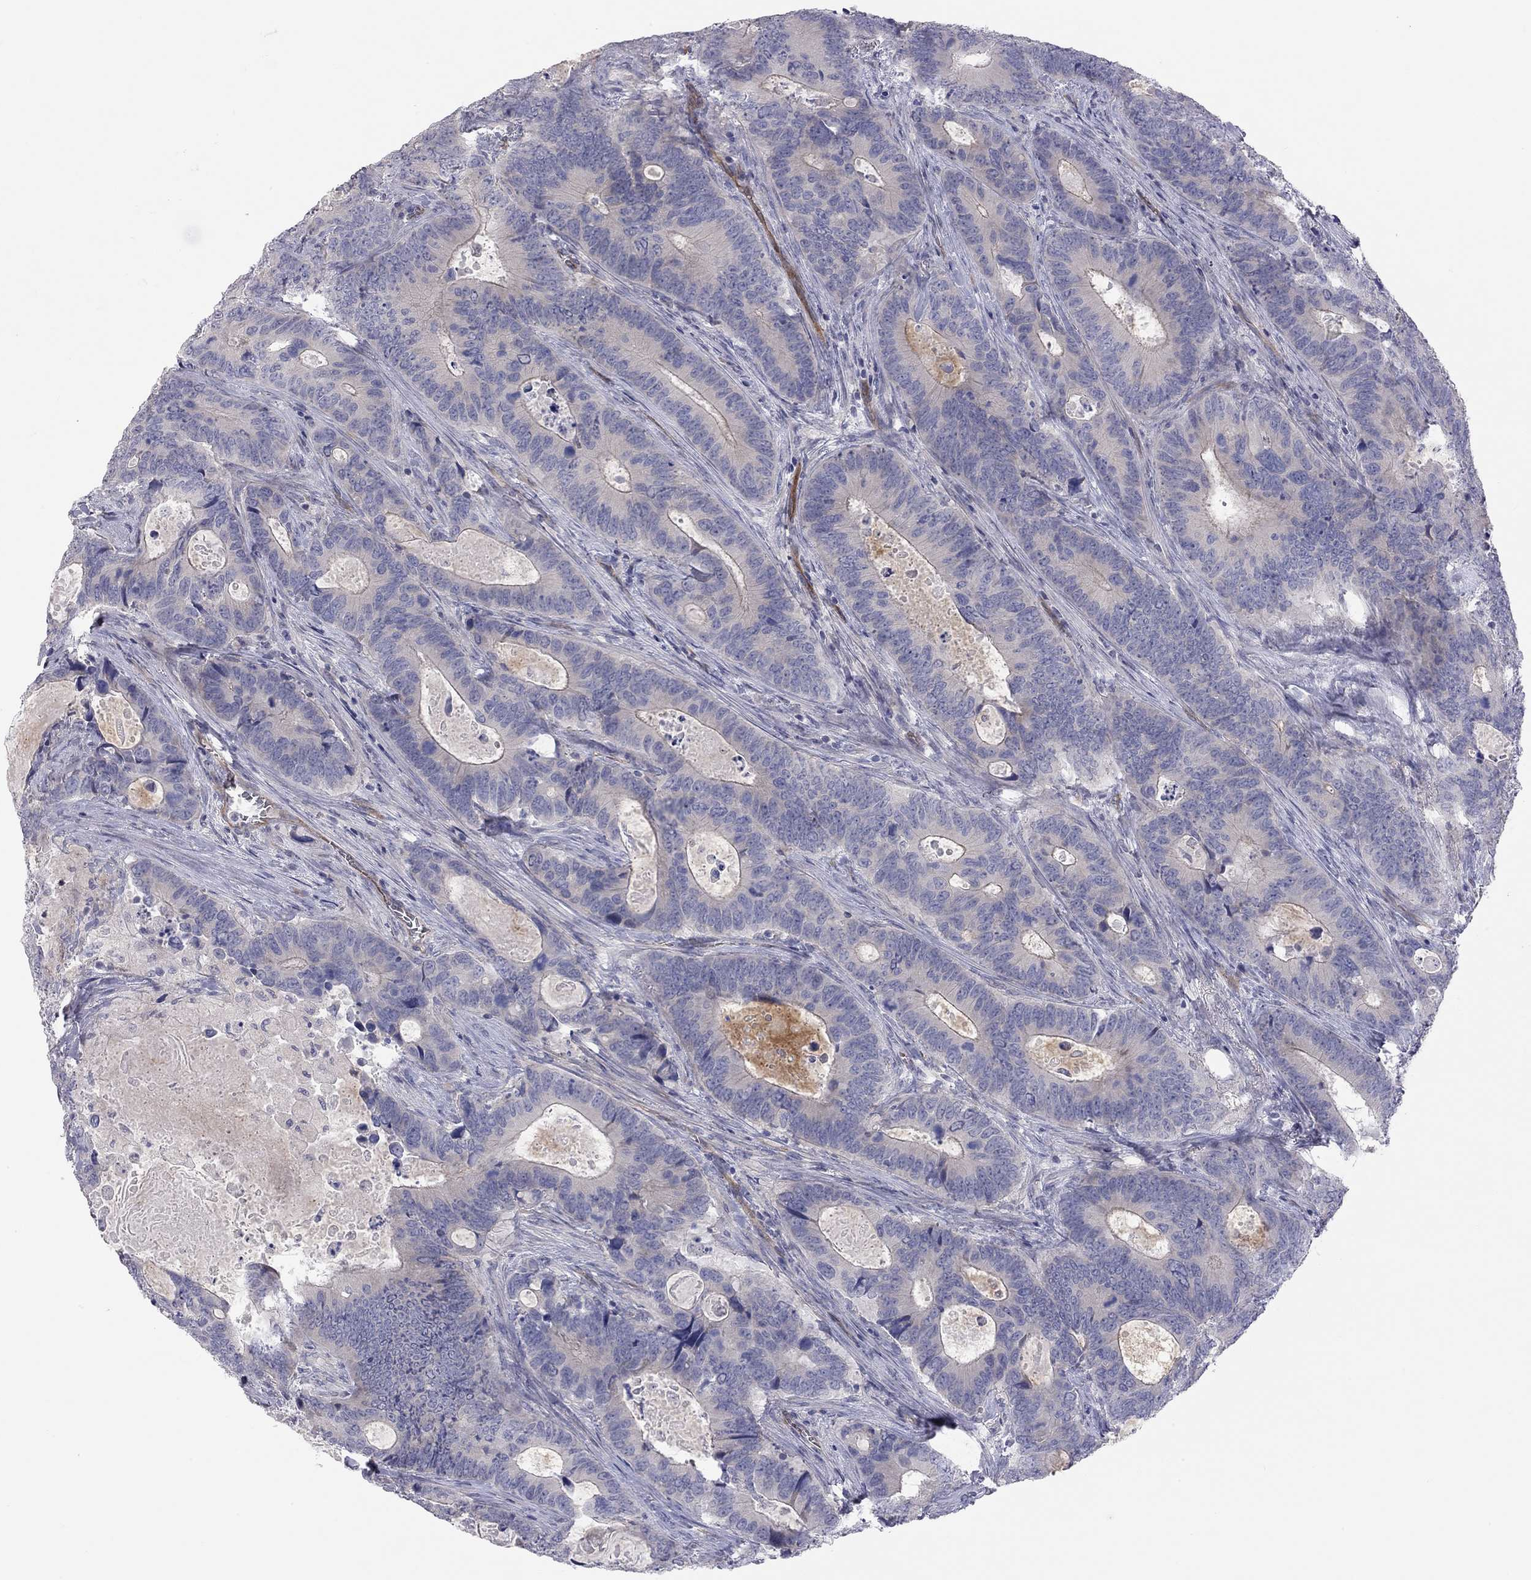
{"staining": {"intensity": "negative", "quantity": "none", "location": "none"}, "tissue": "colorectal cancer", "cell_type": "Tumor cells", "image_type": "cancer", "snomed": [{"axis": "morphology", "description": "Adenocarcinoma, NOS"}, {"axis": "topography", "description": "Colon"}], "caption": "Tumor cells show no significant positivity in adenocarcinoma (colorectal).", "gene": "GPRC5B", "patient": {"sex": "female", "age": 82}}